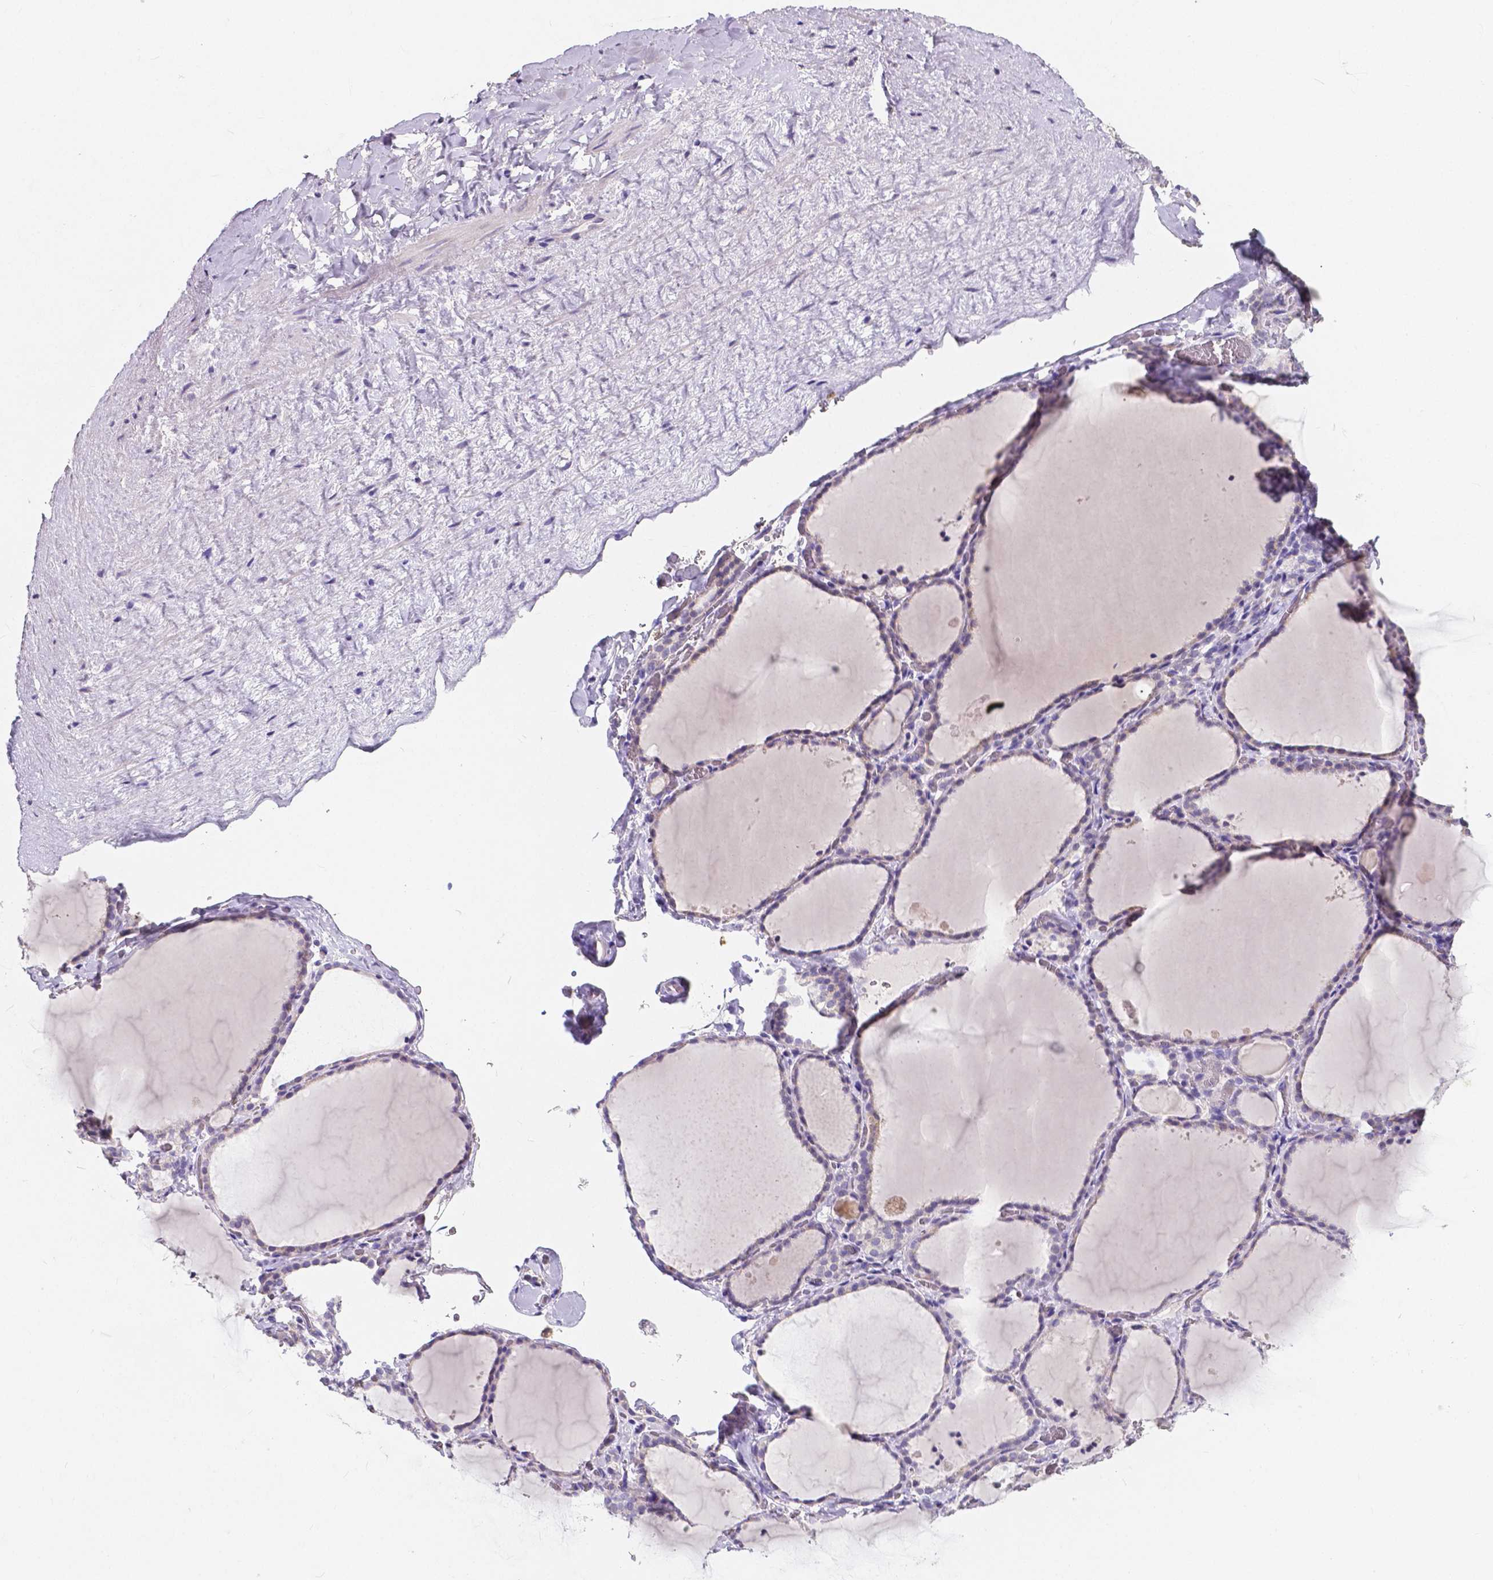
{"staining": {"intensity": "negative", "quantity": "none", "location": "none"}, "tissue": "thyroid gland", "cell_type": "Glandular cells", "image_type": "normal", "snomed": [{"axis": "morphology", "description": "Normal tissue, NOS"}, {"axis": "topography", "description": "Thyroid gland"}], "caption": "Histopathology image shows no significant protein positivity in glandular cells of normal thyroid gland. (DAB immunohistochemistry (IHC) visualized using brightfield microscopy, high magnification).", "gene": "ACP5", "patient": {"sex": "female", "age": 22}}